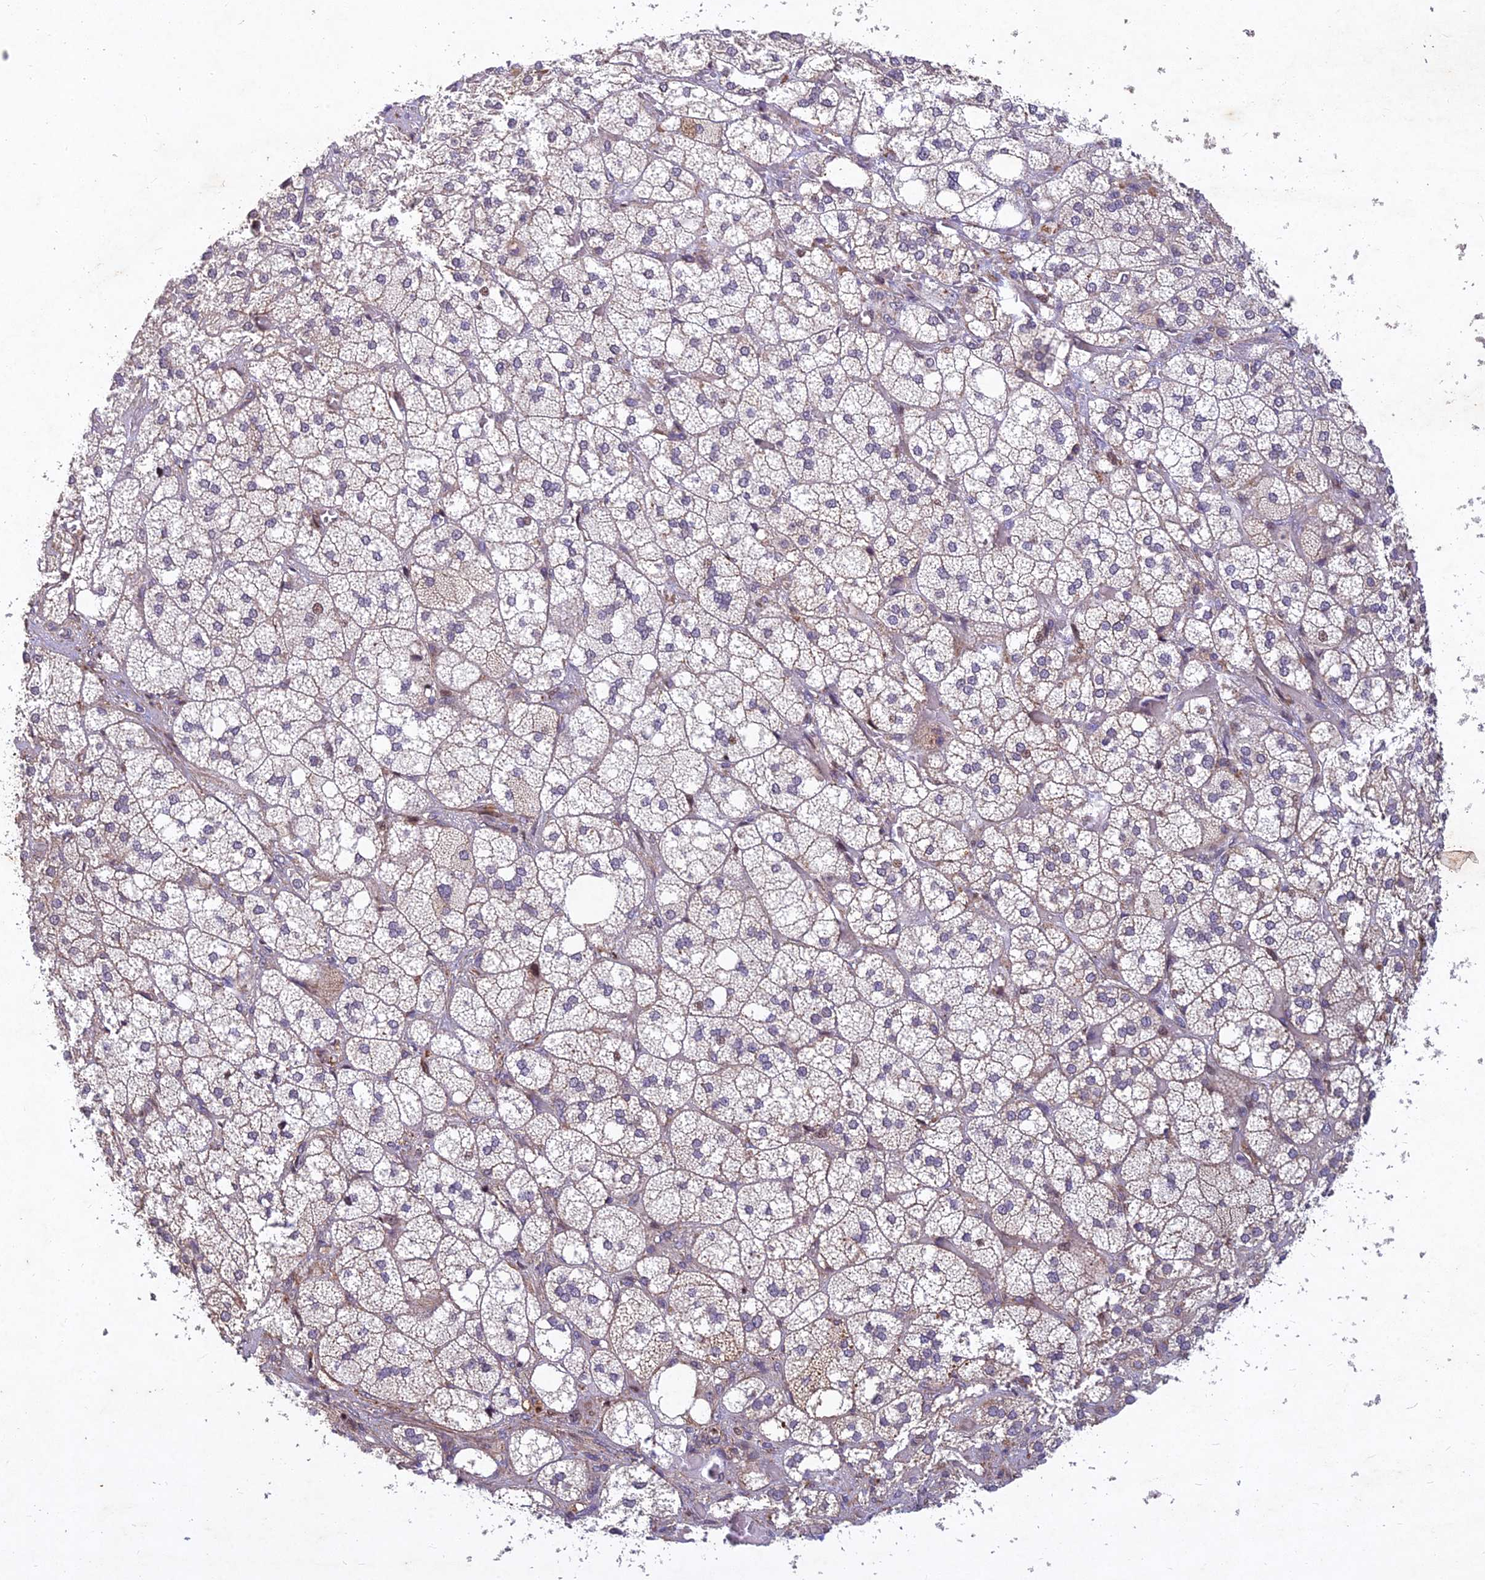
{"staining": {"intensity": "negative", "quantity": "none", "location": "none"}, "tissue": "adrenal gland", "cell_type": "Glandular cells", "image_type": "normal", "snomed": [{"axis": "morphology", "description": "Normal tissue, NOS"}, {"axis": "topography", "description": "Adrenal gland"}], "caption": "A high-resolution image shows immunohistochemistry staining of normal adrenal gland, which shows no significant staining in glandular cells.", "gene": "RELCH", "patient": {"sex": "male", "age": 61}}